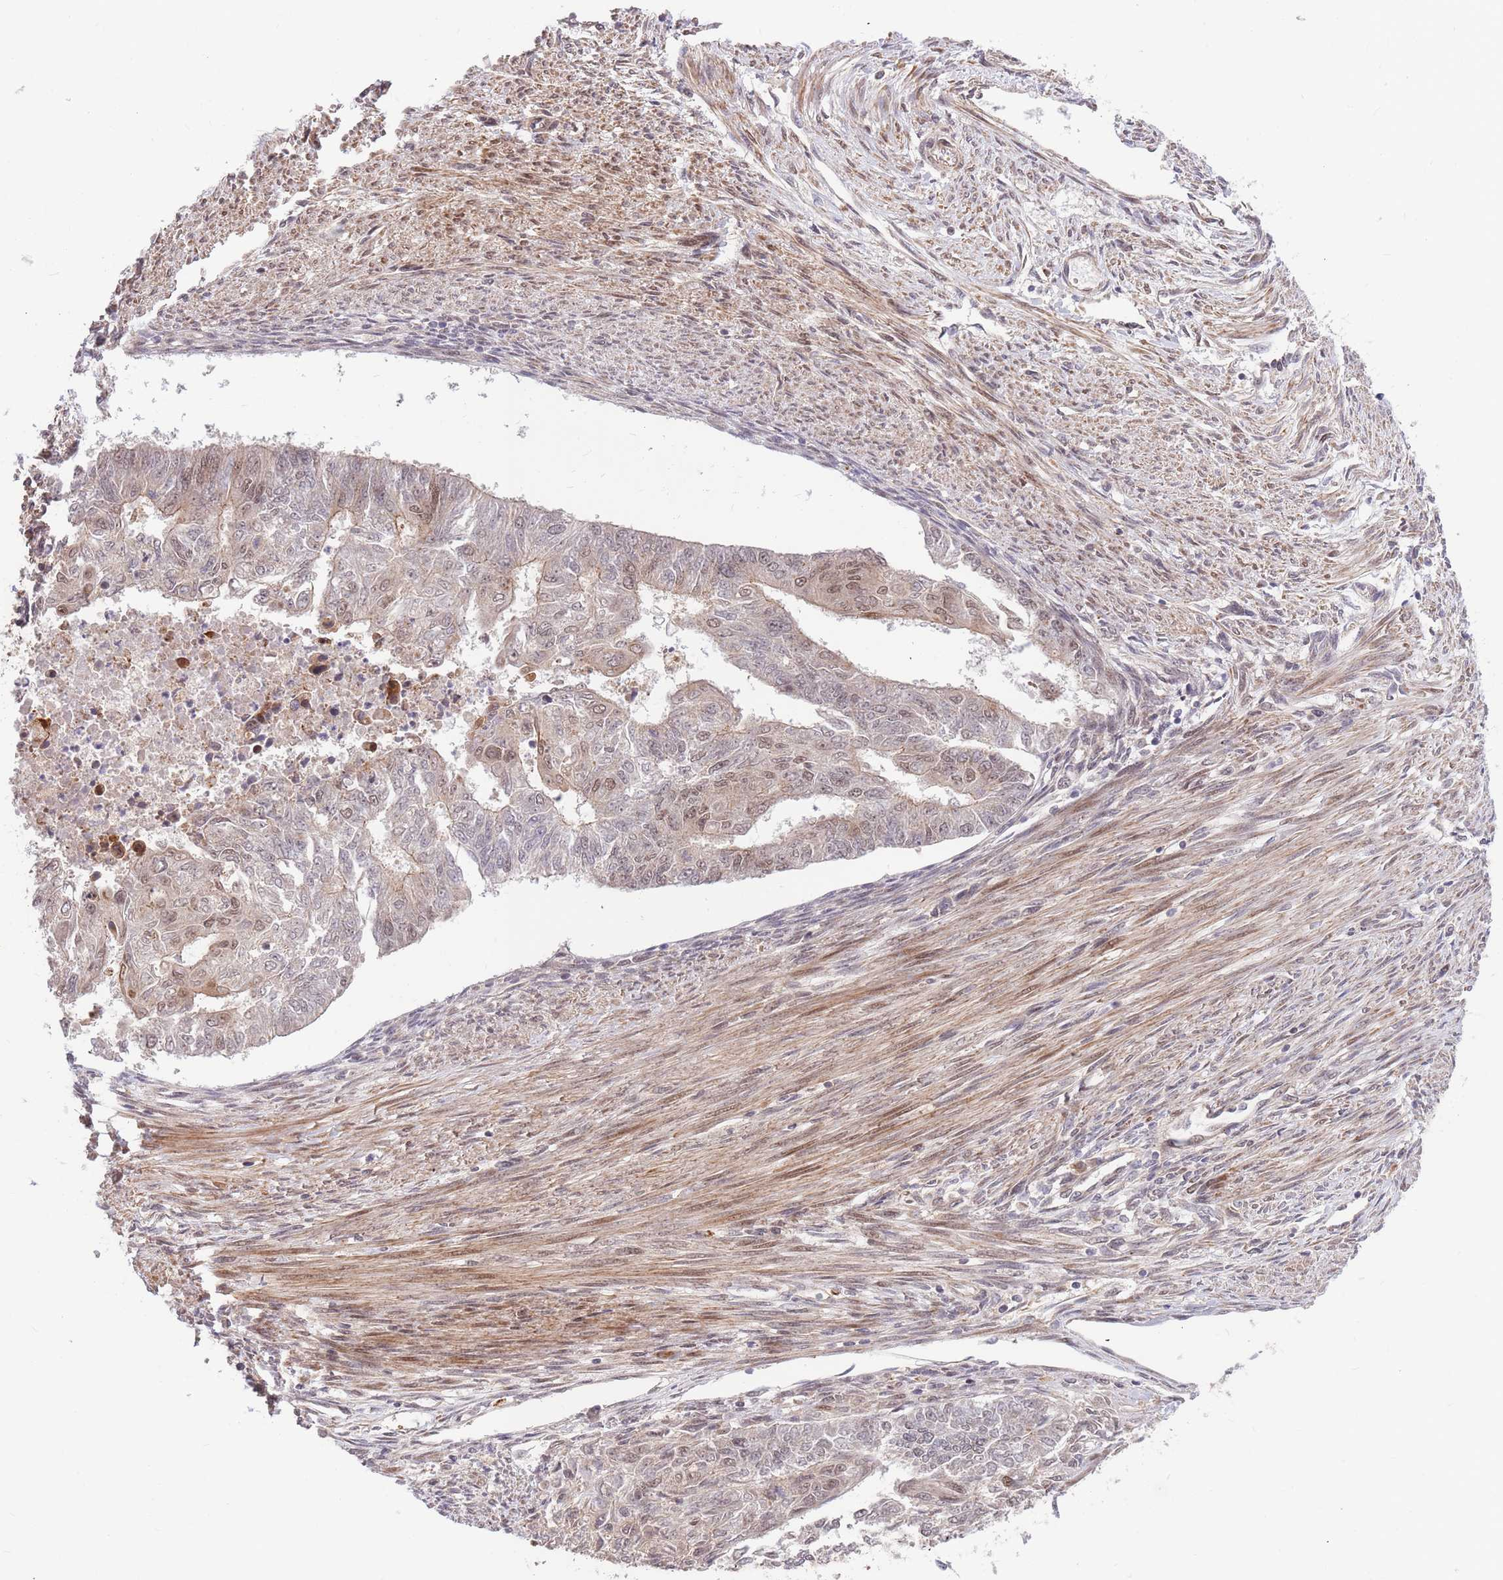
{"staining": {"intensity": "weak", "quantity": "<25%", "location": "nuclear"}, "tissue": "endometrial cancer", "cell_type": "Tumor cells", "image_type": "cancer", "snomed": [{"axis": "morphology", "description": "Adenocarcinoma, NOS"}, {"axis": "topography", "description": "Endometrium"}], "caption": "The immunohistochemistry (IHC) image has no significant expression in tumor cells of adenocarcinoma (endometrial) tissue.", "gene": "HAUS3", "patient": {"sex": "female", "age": 32}}